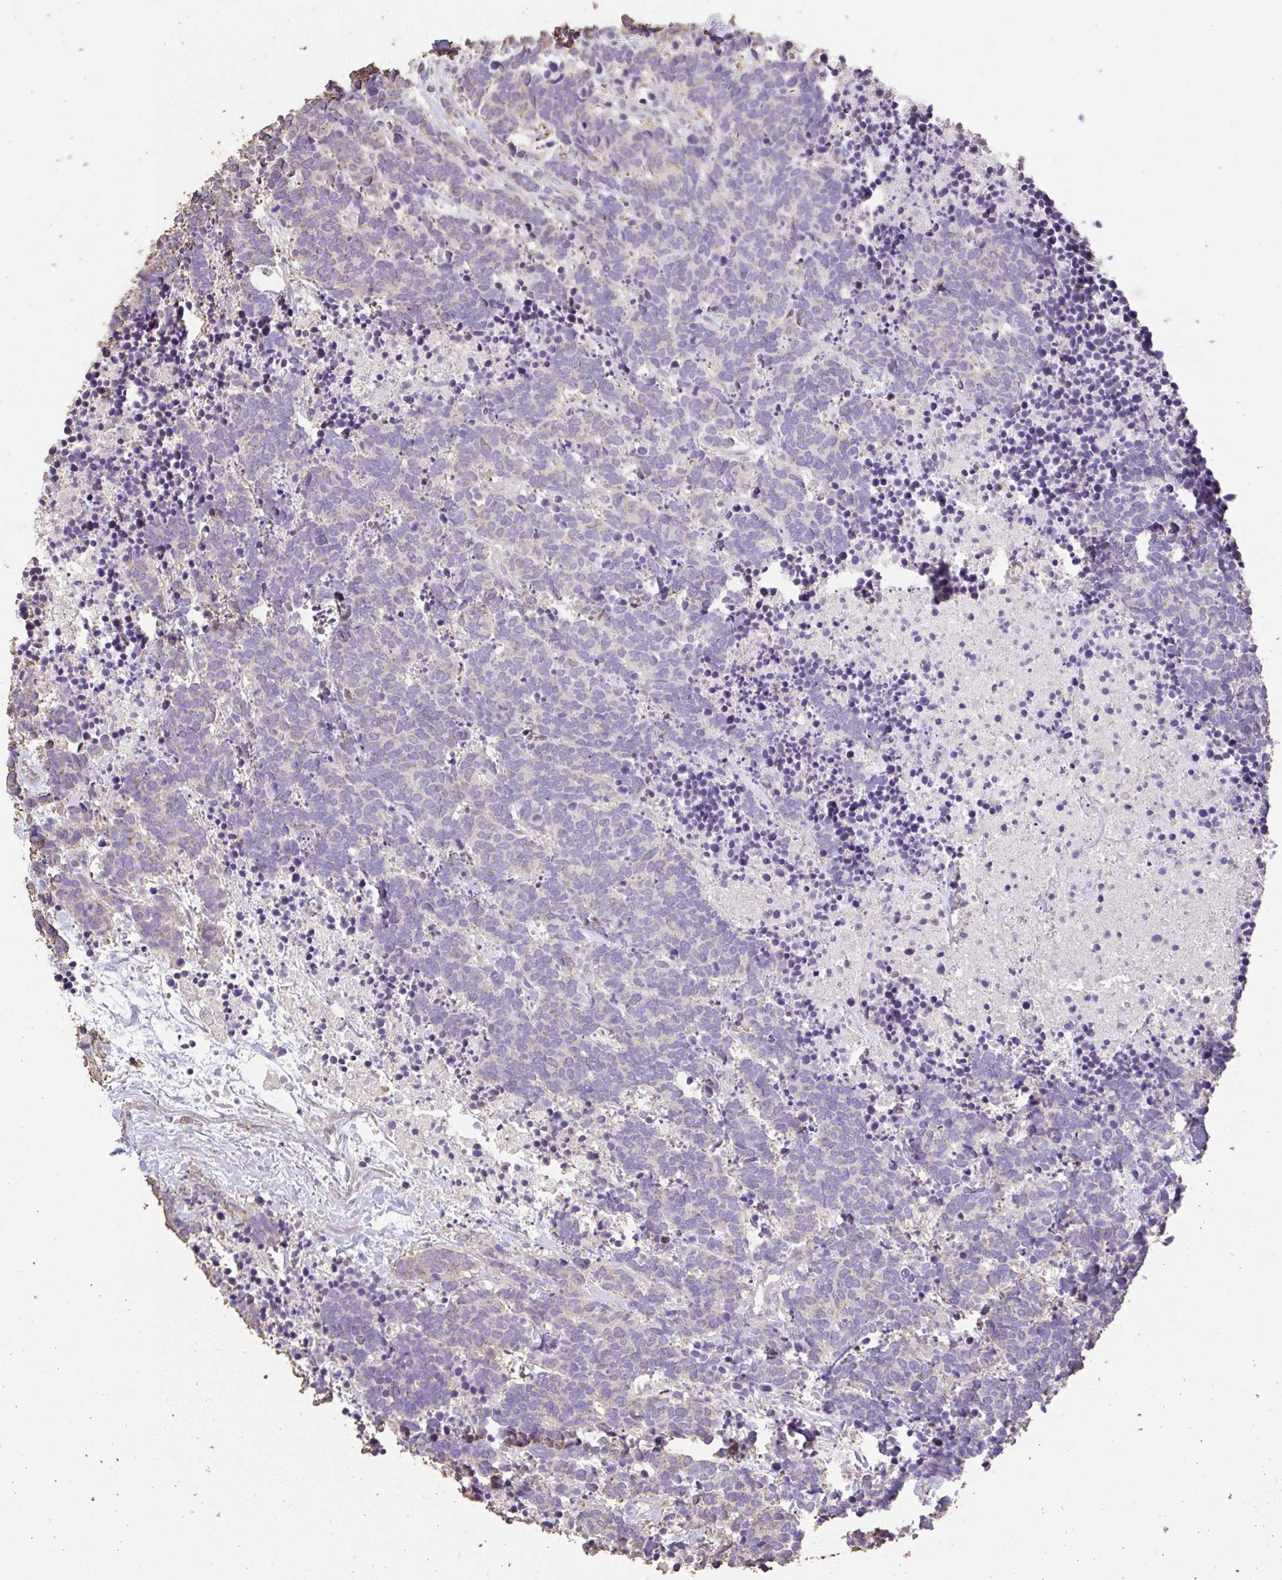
{"staining": {"intensity": "weak", "quantity": "<25%", "location": "cytoplasmic/membranous"}, "tissue": "carcinoid", "cell_type": "Tumor cells", "image_type": "cancer", "snomed": [{"axis": "morphology", "description": "Carcinoma, NOS"}, {"axis": "morphology", "description": "Carcinoid, malignant, NOS"}, {"axis": "topography", "description": "Prostate"}], "caption": "Micrograph shows no significant protein staining in tumor cells of carcinoid.", "gene": "RUNDC3B", "patient": {"sex": "male", "age": 57}}